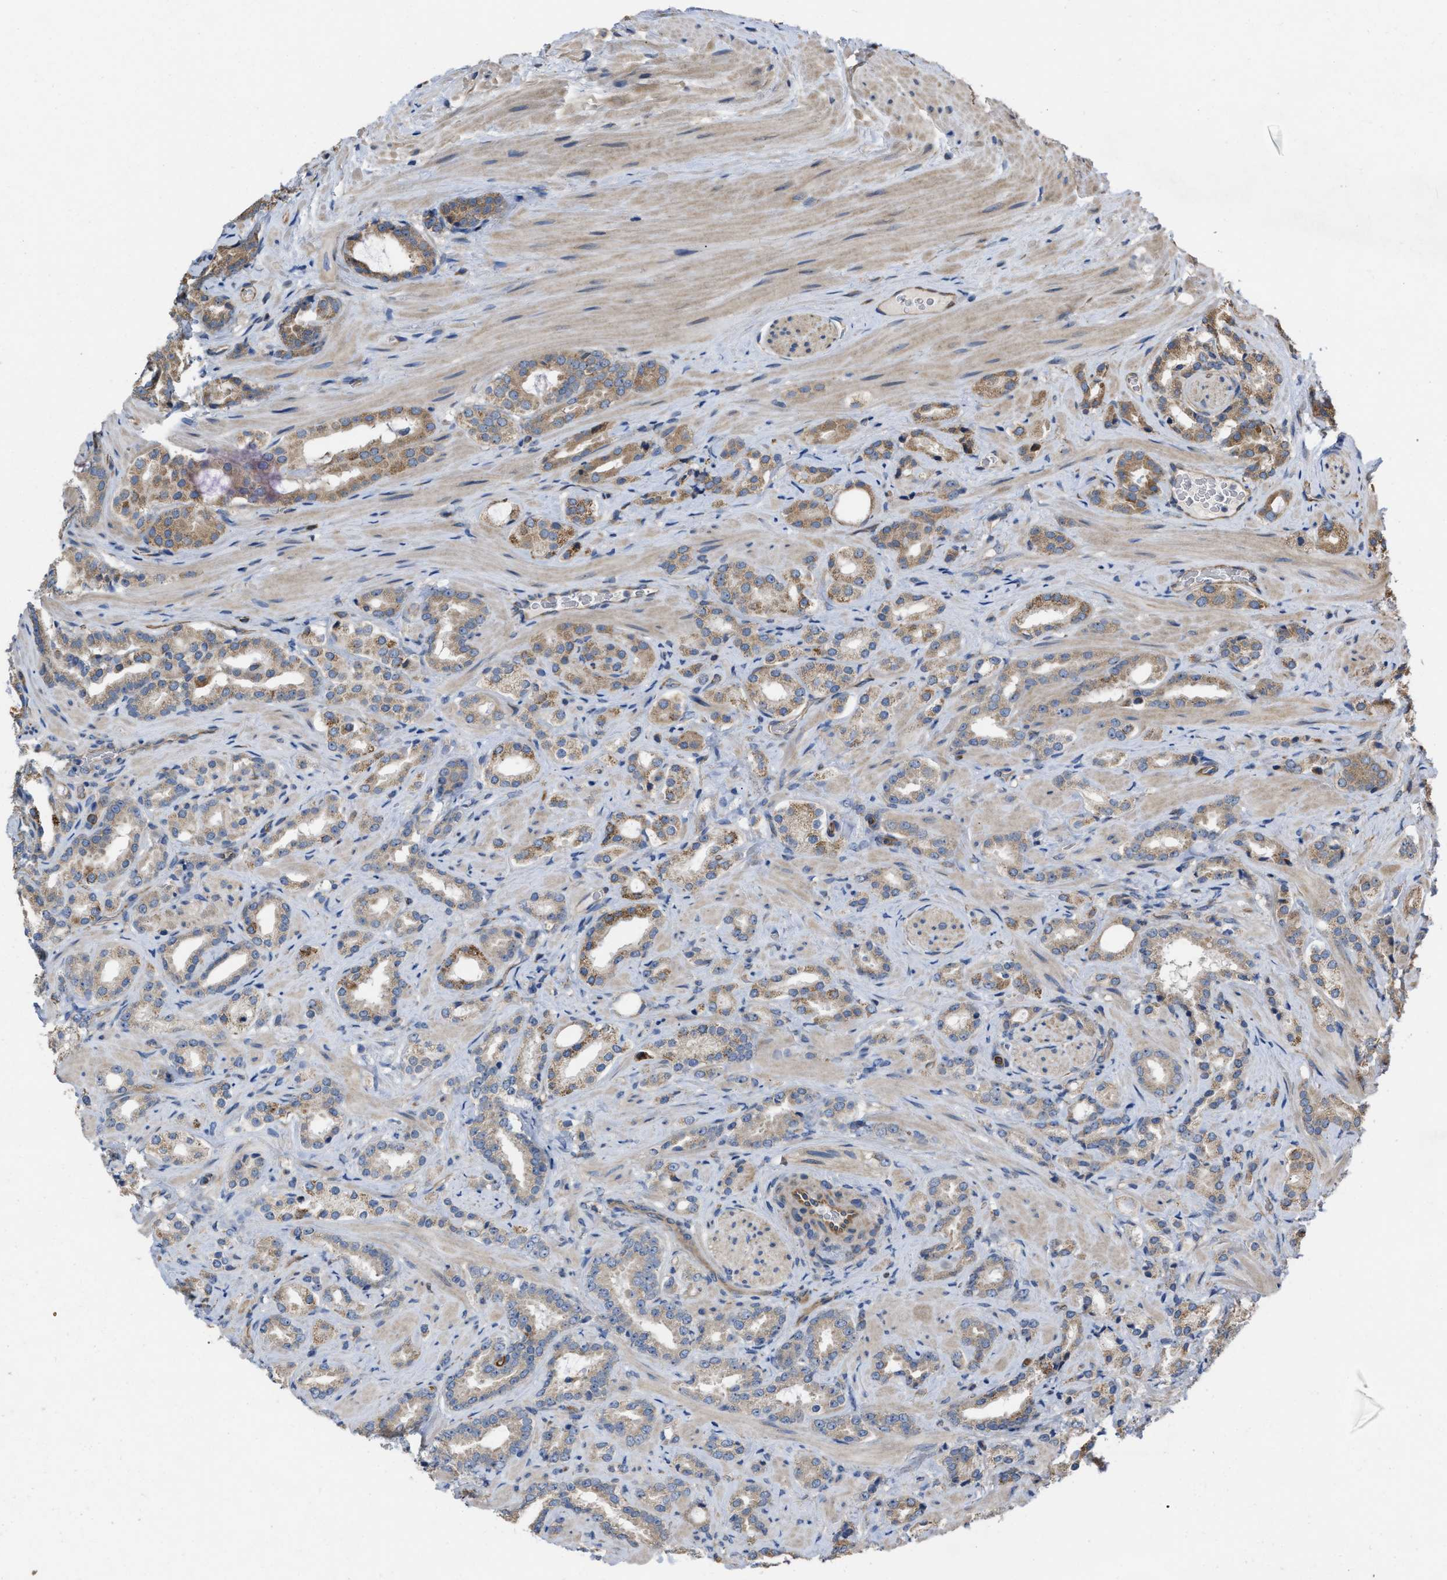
{"staining": {"intensity": "moderate", "quantity": "<25%", "location": "cytoplasmic/membranous"}, "tissue": "prostate cancer", "cell_type": "Tumor cells", "image_type": "cancer", "snomed": [{"axis": "morphology", "description": "Adenocarcinoma, High grade"}, {"axis": "topography", "description": "Prostate"}], "caption": "High-magnification brightfield microscopy of prostate cancer (high-grade adenocarcinoma) stained with DAB (brown) and counterstained with hematoxylin (blue). tumor cells exhibit moderate cytoplasmic/membranous staining is seen in approximately<25% of cells.", "gene": "SLC4A11", "patient": {"sex": "male", "age": 64}}